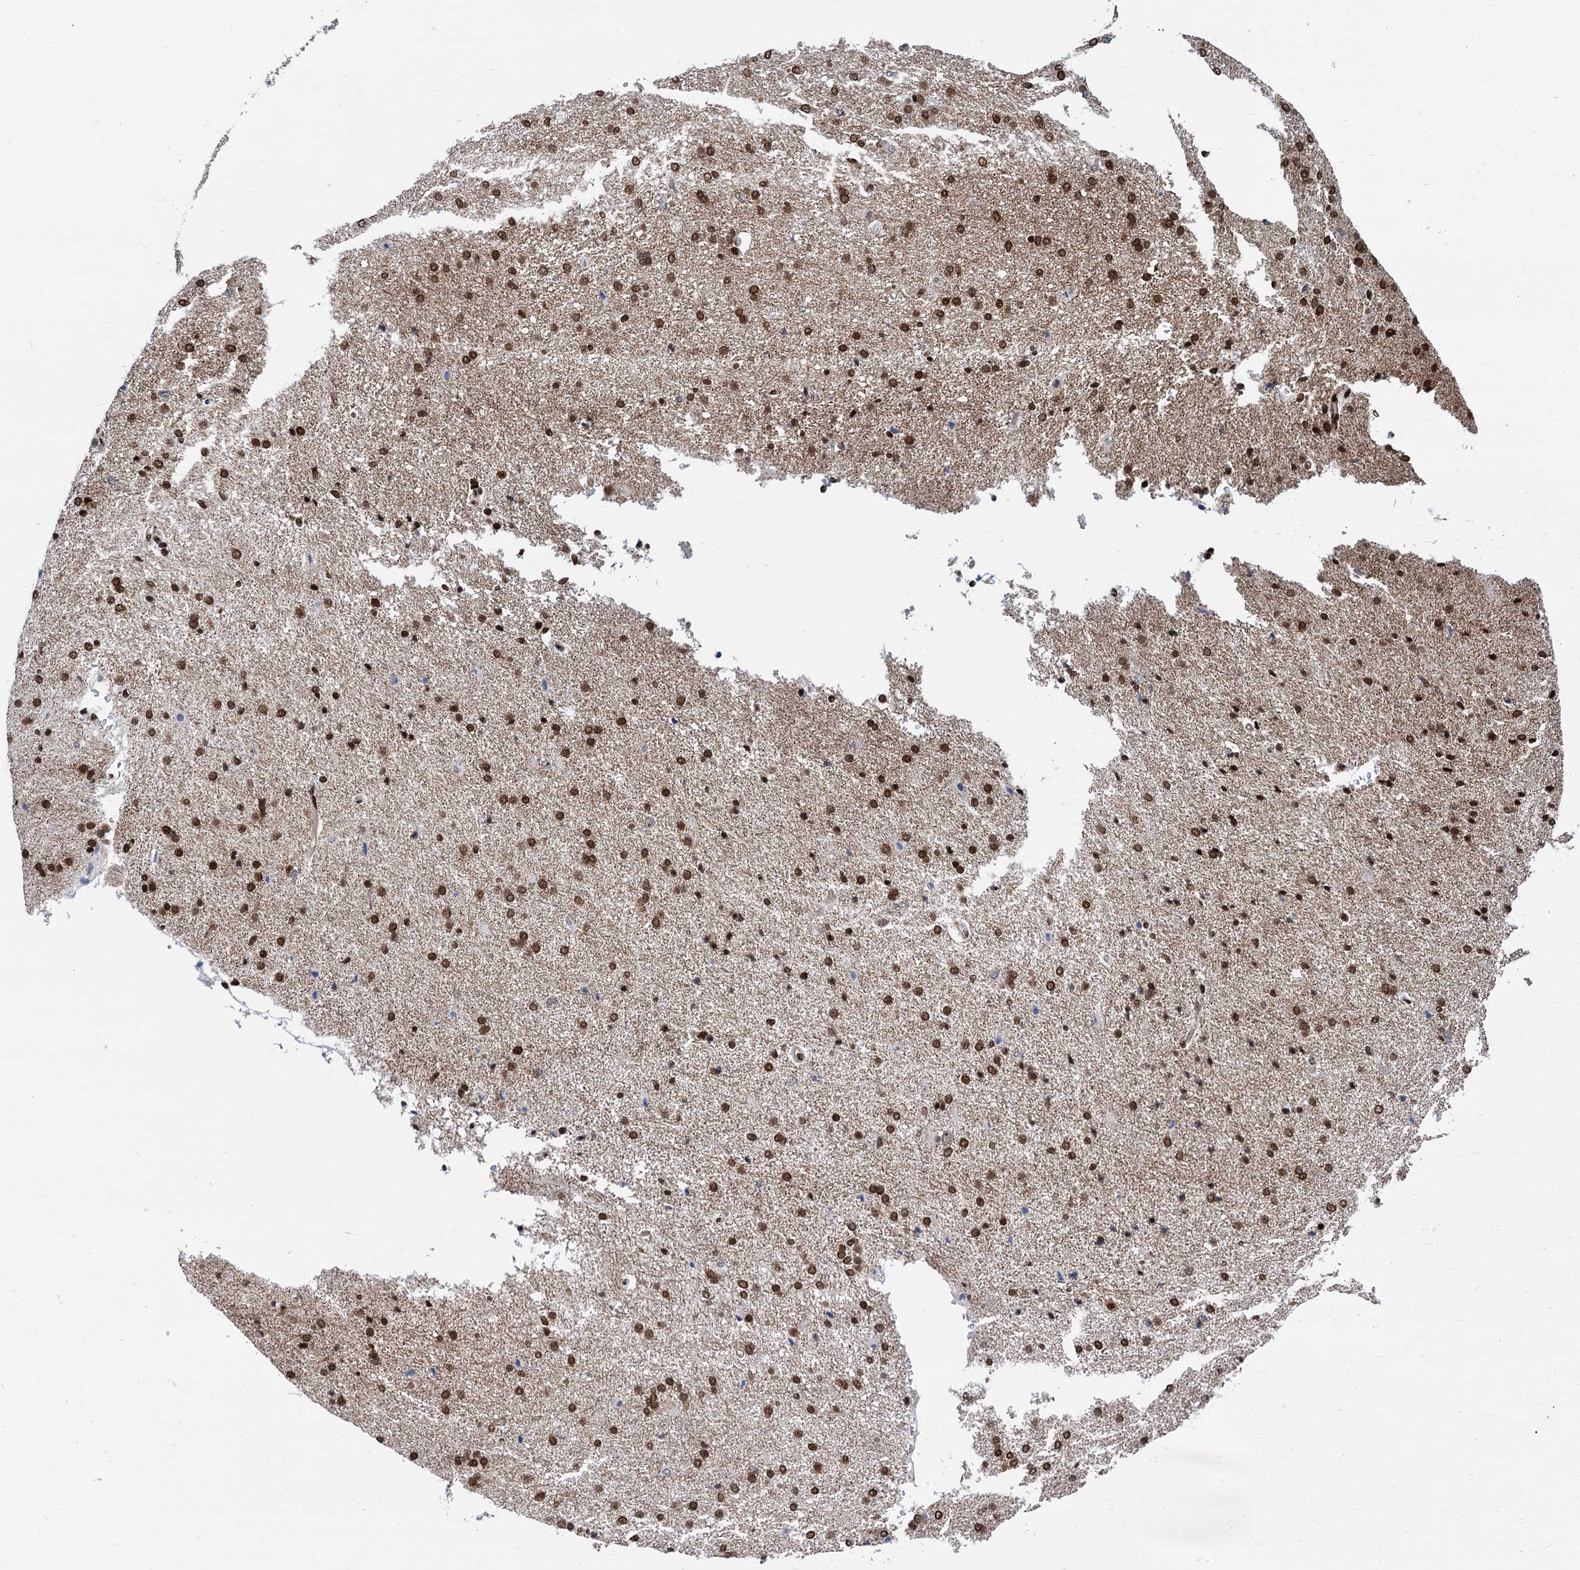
{"staining": {"intensity": "strong", "quantity": ">75%", "location": "nuclear"}, "tissue": "cerebral cortex", "cell_type": "Endothelial cells", "image_type": "normal", "snomed": [{"axis": "morphology", "description": "Normal tissue, NOS"}, {"axis": "topography", "description": "Cerebral cortex"}], "caption": "Endothelial cells display high levels of strong nuclear positivity in approximately >75% of cells in benign cerebral cortex.", "gene": "PPP4R1", "patient": {"sex": "male", "age": 62}}